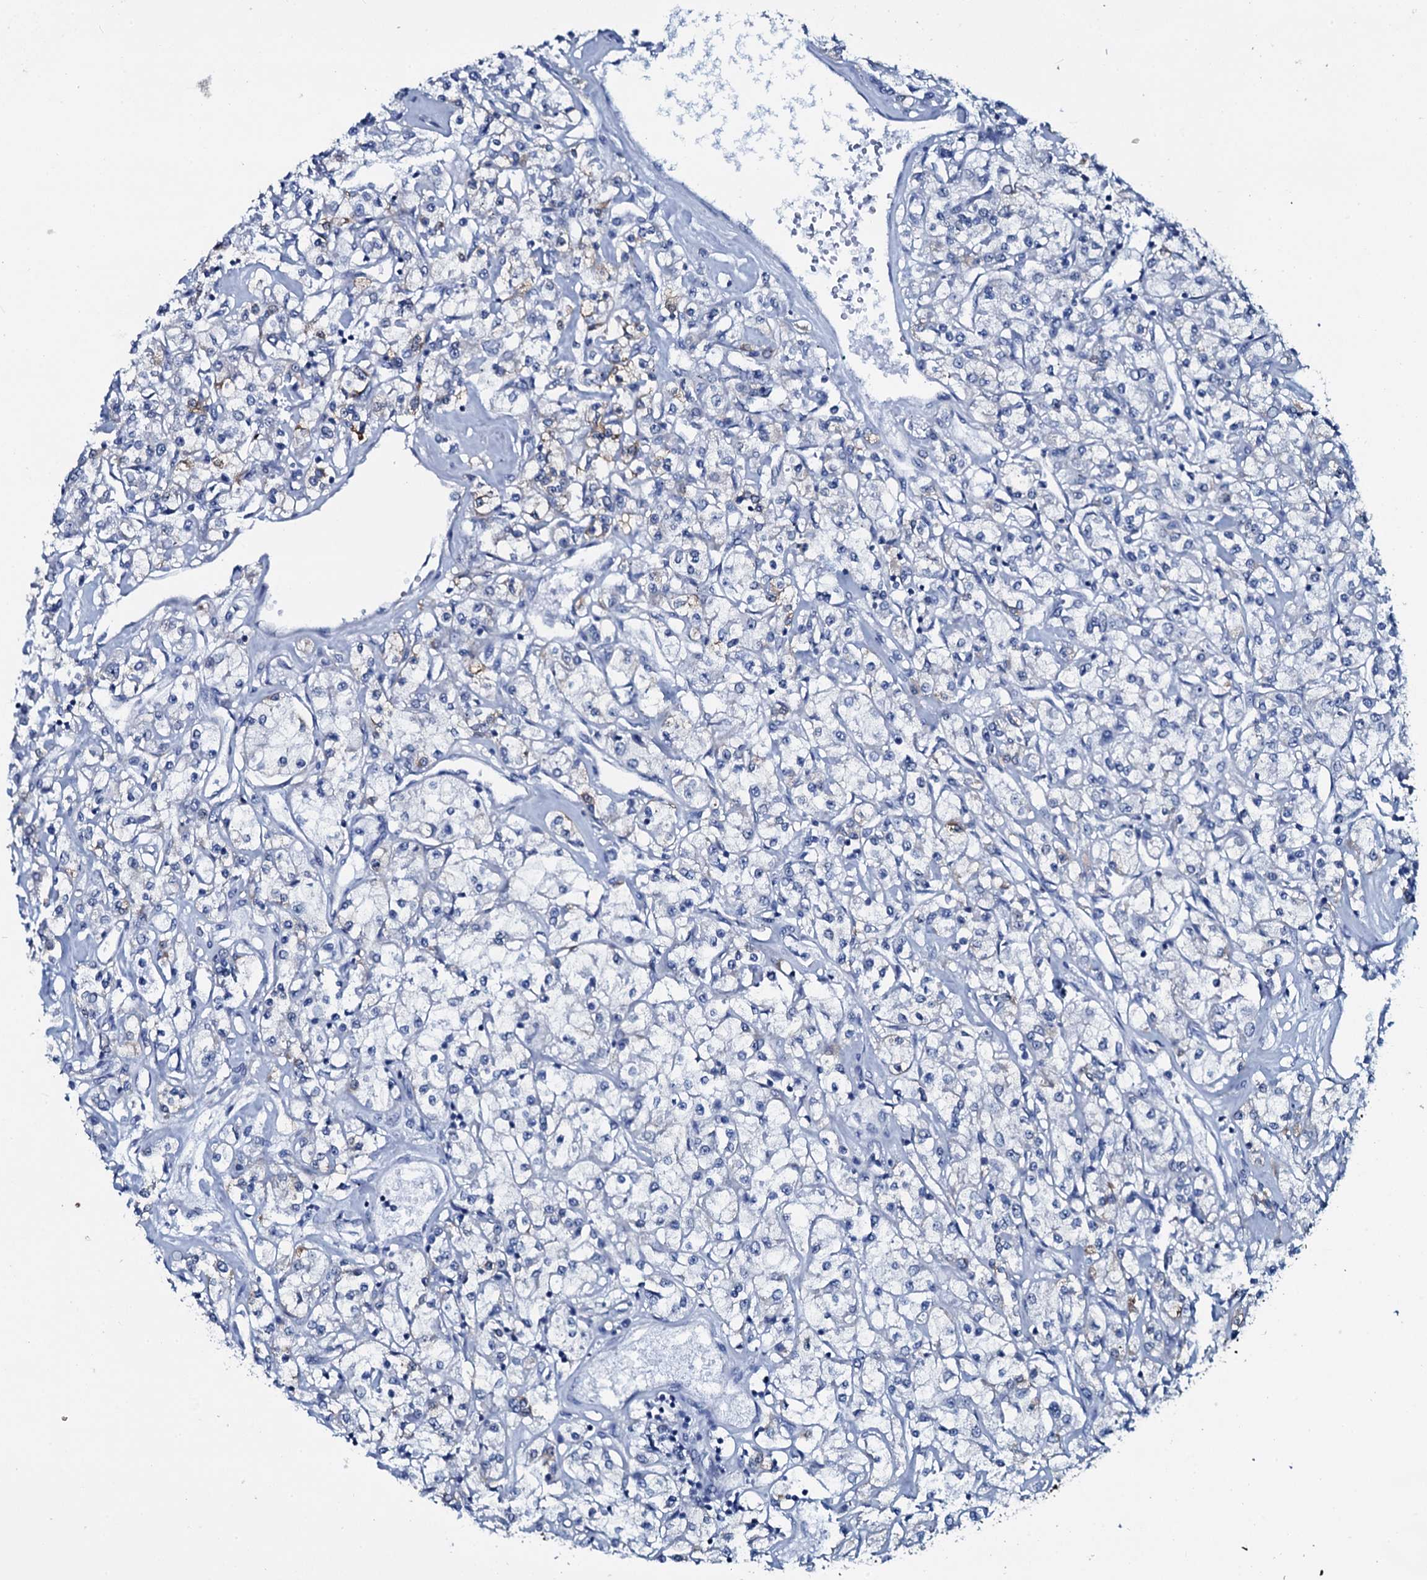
{"staining": {"intensity": "negative", "quantity": "none", "location": "none"}, "tissue": "renal cancer", "cell_type": "Tumor cells", "image_type": "cancer", "snomed": [{"axis": "morphology", "description": "Adenocarcinoma, NOS"}, {"axis": "topography", "description": "Kidney"}], "caption": "This is an immunohistochemistry histopathology image of renal cancer. There is no staining in tumor cells.", "gene": "SLC4A7", "patient": {"sex": "female", "age": 59}}